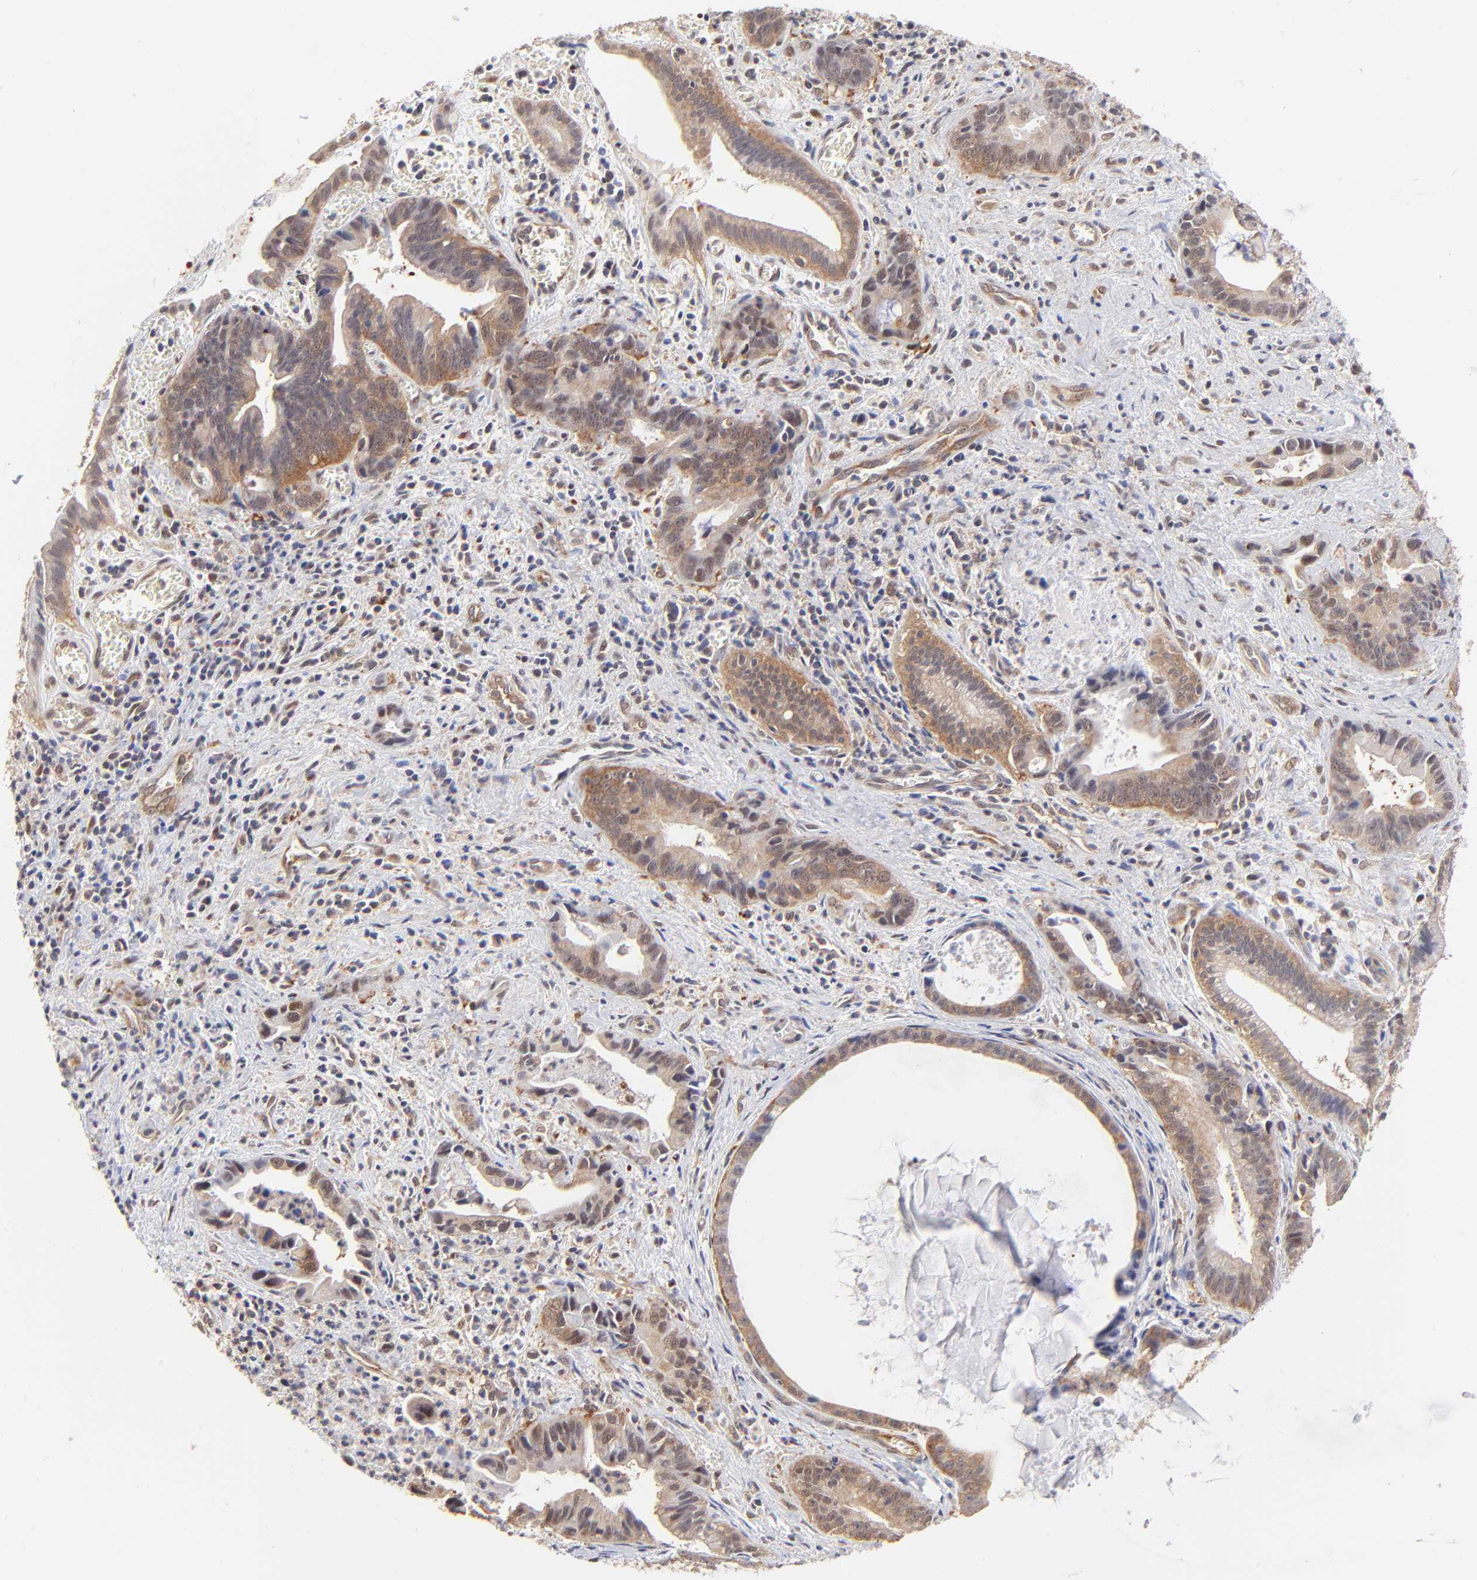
{"staining": {"intensity": "weak", "quantity": ">75%", "location": "cytoplasmic/membranous"}, "tissue": "liver cancer", "cell_type": "Tumor cells", "image_type": "cancer", "snomed": [{"axis": "morphology", "description": "Cholangiocarcinoma"}, {"axis": "topography", "description": "Liver"}], "caption": "Liver cancer (cholangiocarcinoma) was stained to show a protein in brown. There is low levels of weak cytoplasmic/membranous positivity in approximately >75% of tumor cells.", "gene": "PSMC4", "patient": {"sex": "female", "age": 55}}